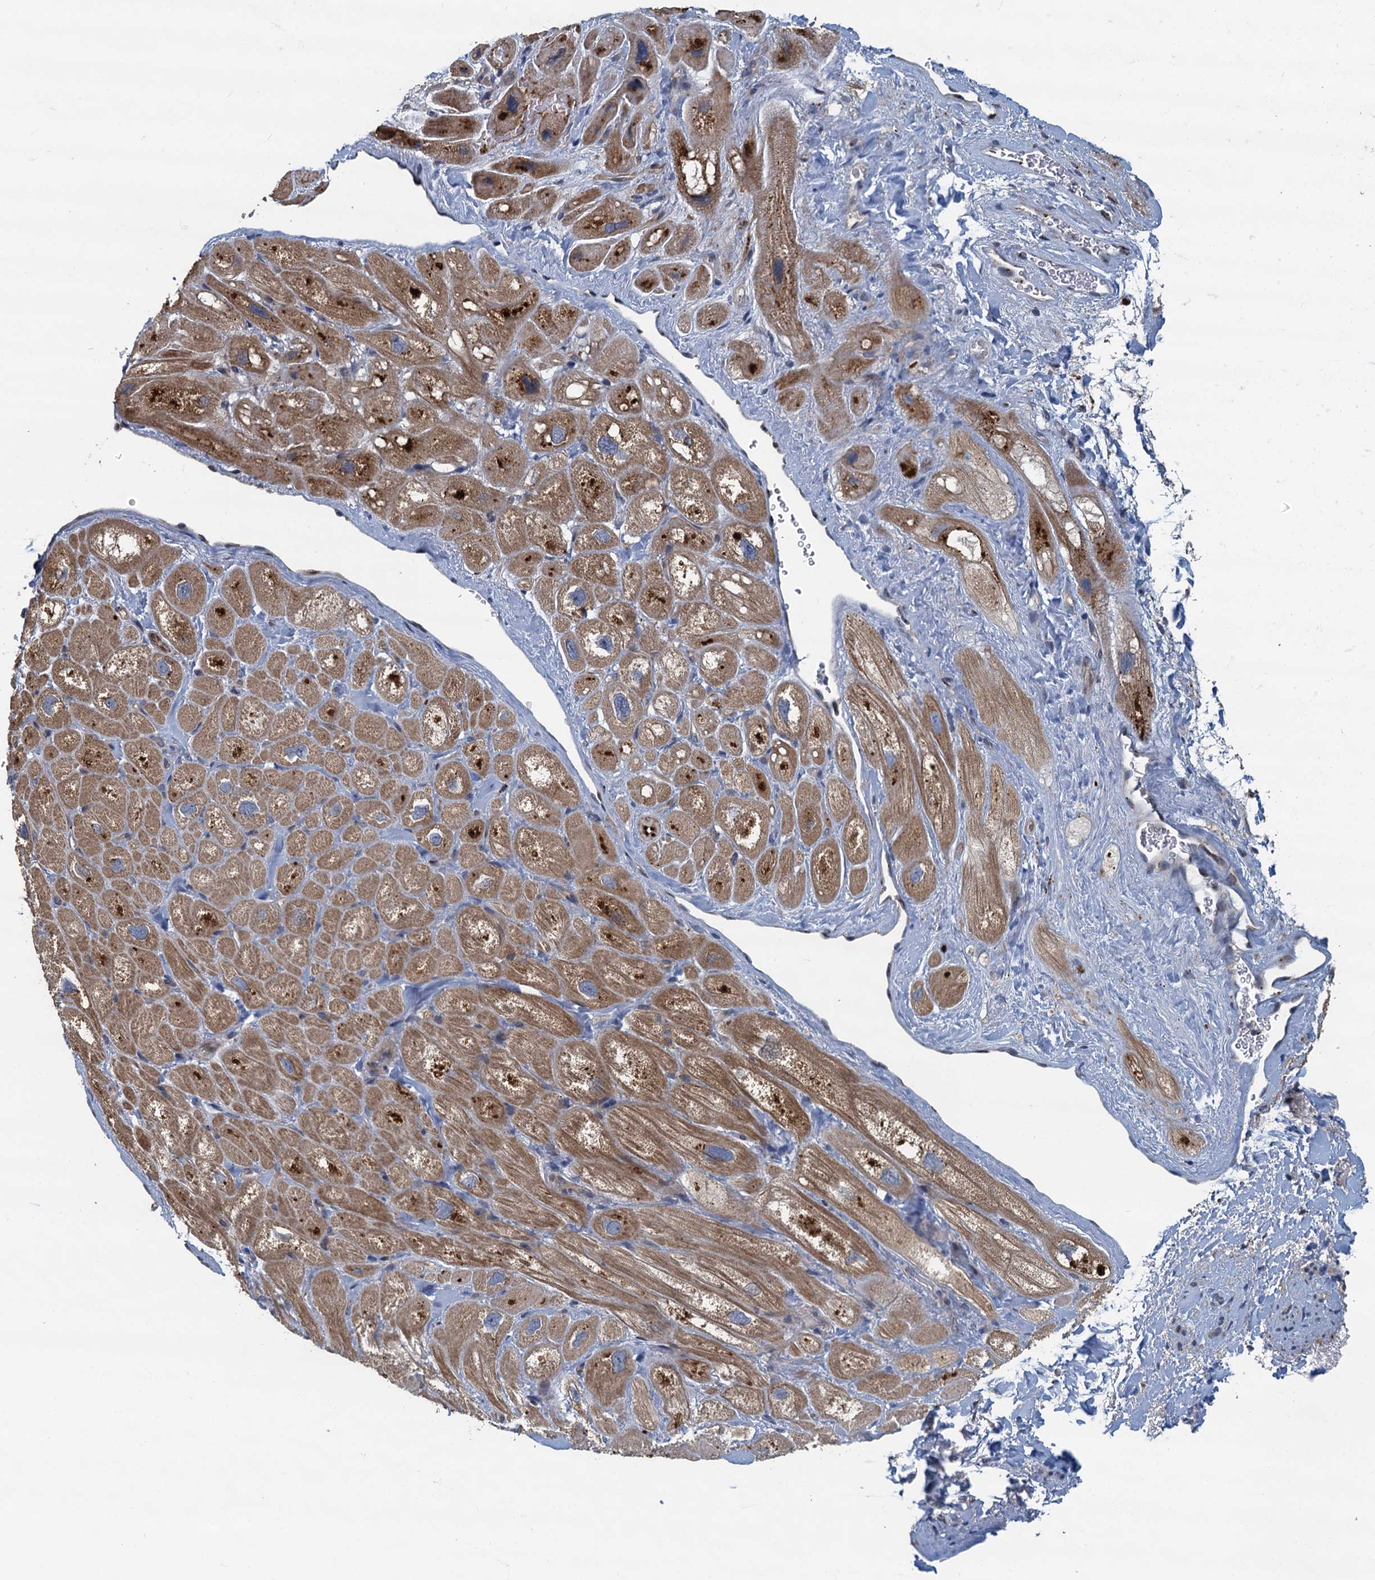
{"staining": {"intensity": "moderate", "quantity": "25%-75%", "location": "cytoplasmic/membranous"}, "tissue": "heart muscle", "cell_type": "Cardiomyocytes", "image_type": "normal", "snomed": [{"axis": "morphology", "description": "Normal tissue, NOS"}, {"axis": "topography", "description": "Heart"}], "caption": "An immunohistochemistry (IHC) micrograph of normal tissue is shown. Protein staining in brown shows moderate cytoplasmic/membranous positivity in heart muscle within cardiomyocytes.", "gene": "AGRN", "patient": {"sex": "male", "age": 49}}